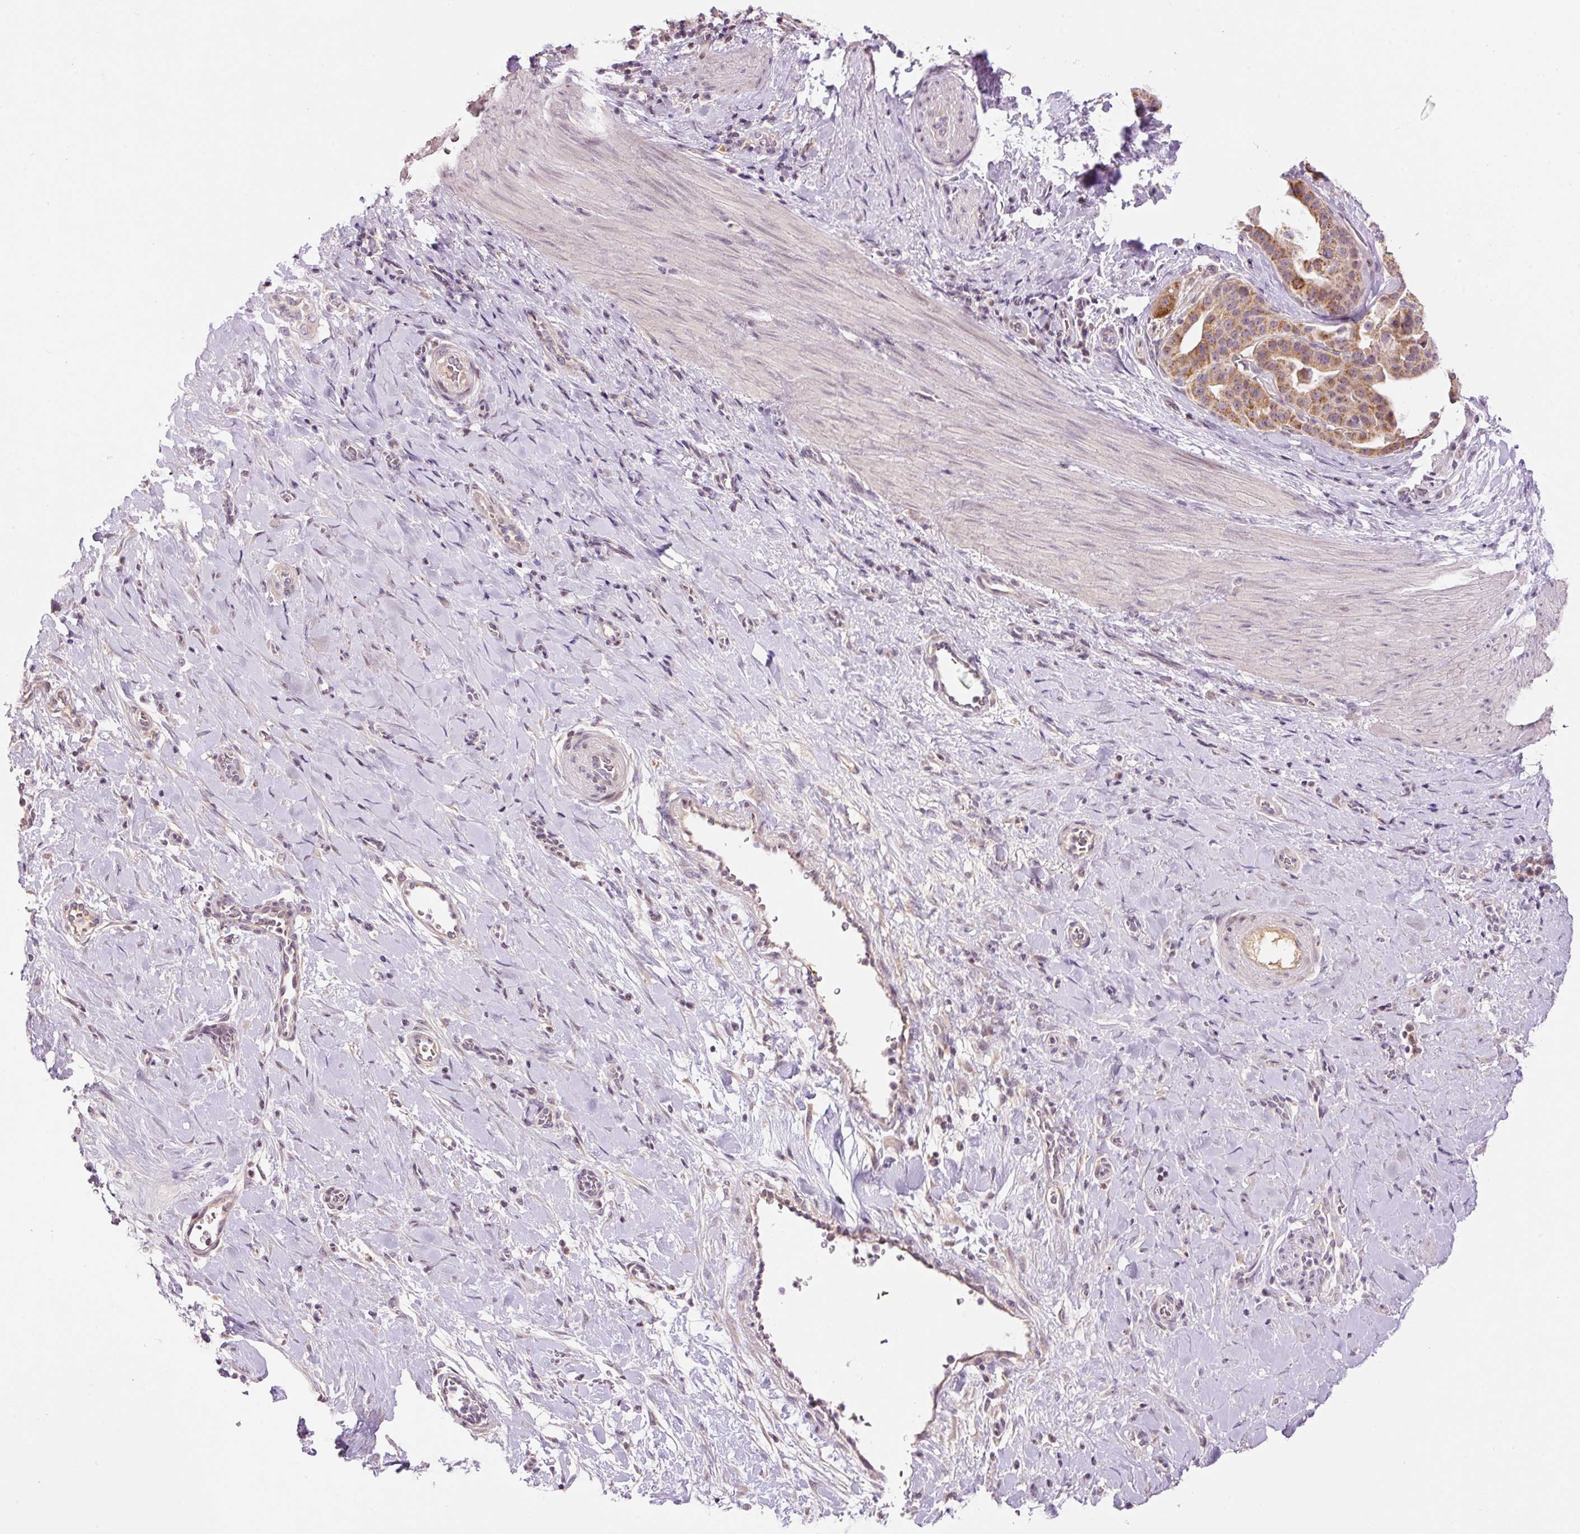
{"staining": {"intensity": "moderate", "quantity": ">75%", "location": "cytoplasmic/membranous"}, "tissue": "stomach cancer", "cell_type": "Tumor cells", "image_type": "cancer", "snomed": [{"axis": "morphology", "description": "Adenocarcinoma, NOS"}, {"axis": "topography", "description": "Stomach"}], "caption": "A brown stain shows moderate cytoplasmic/membranous expression of a protein in stomach cancer (adenocarcinoma) tumor cells.", "gene": "ABHD11", "patient": {"sex": "male", "age": 48}}